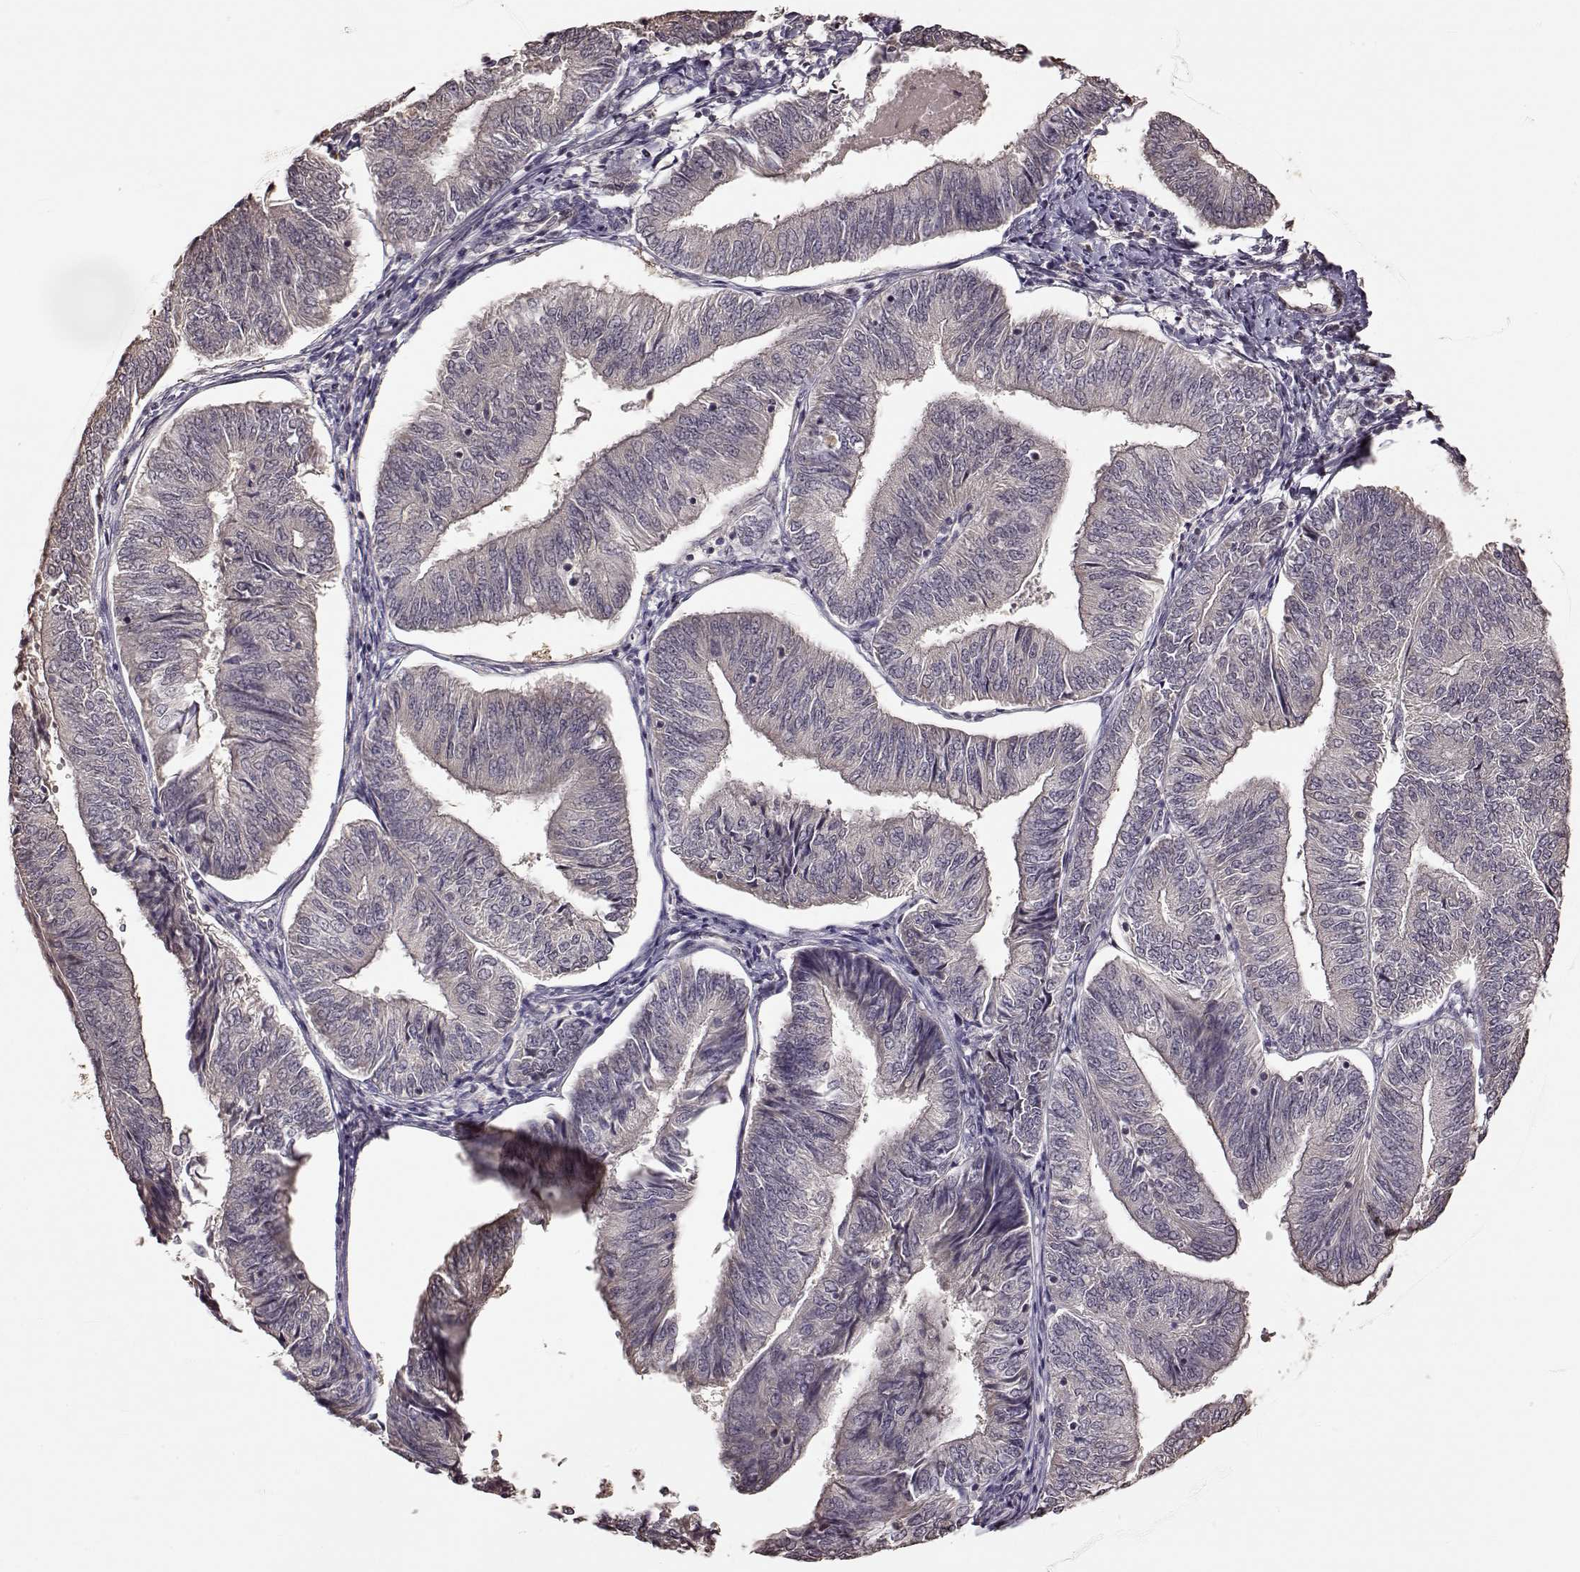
{"staining": {"intensity": "negative", "quantity": "none", "location": "none"}, "tissue": "endometrial cancer", "cell_type": "Tumor cells", "image_type": "cancer", "snomed": [{"axis": "morphology", "description": "Adenocarcinoma, NOS"}, {"axis": "topography", "description": "Endometrium"}], "caption": "Tumor cells are negative for brown protein staining in endometrial cancer (adenocarcinoma).", "gene": "CRB1", "patient": {"sex": "female", "age": 58}}